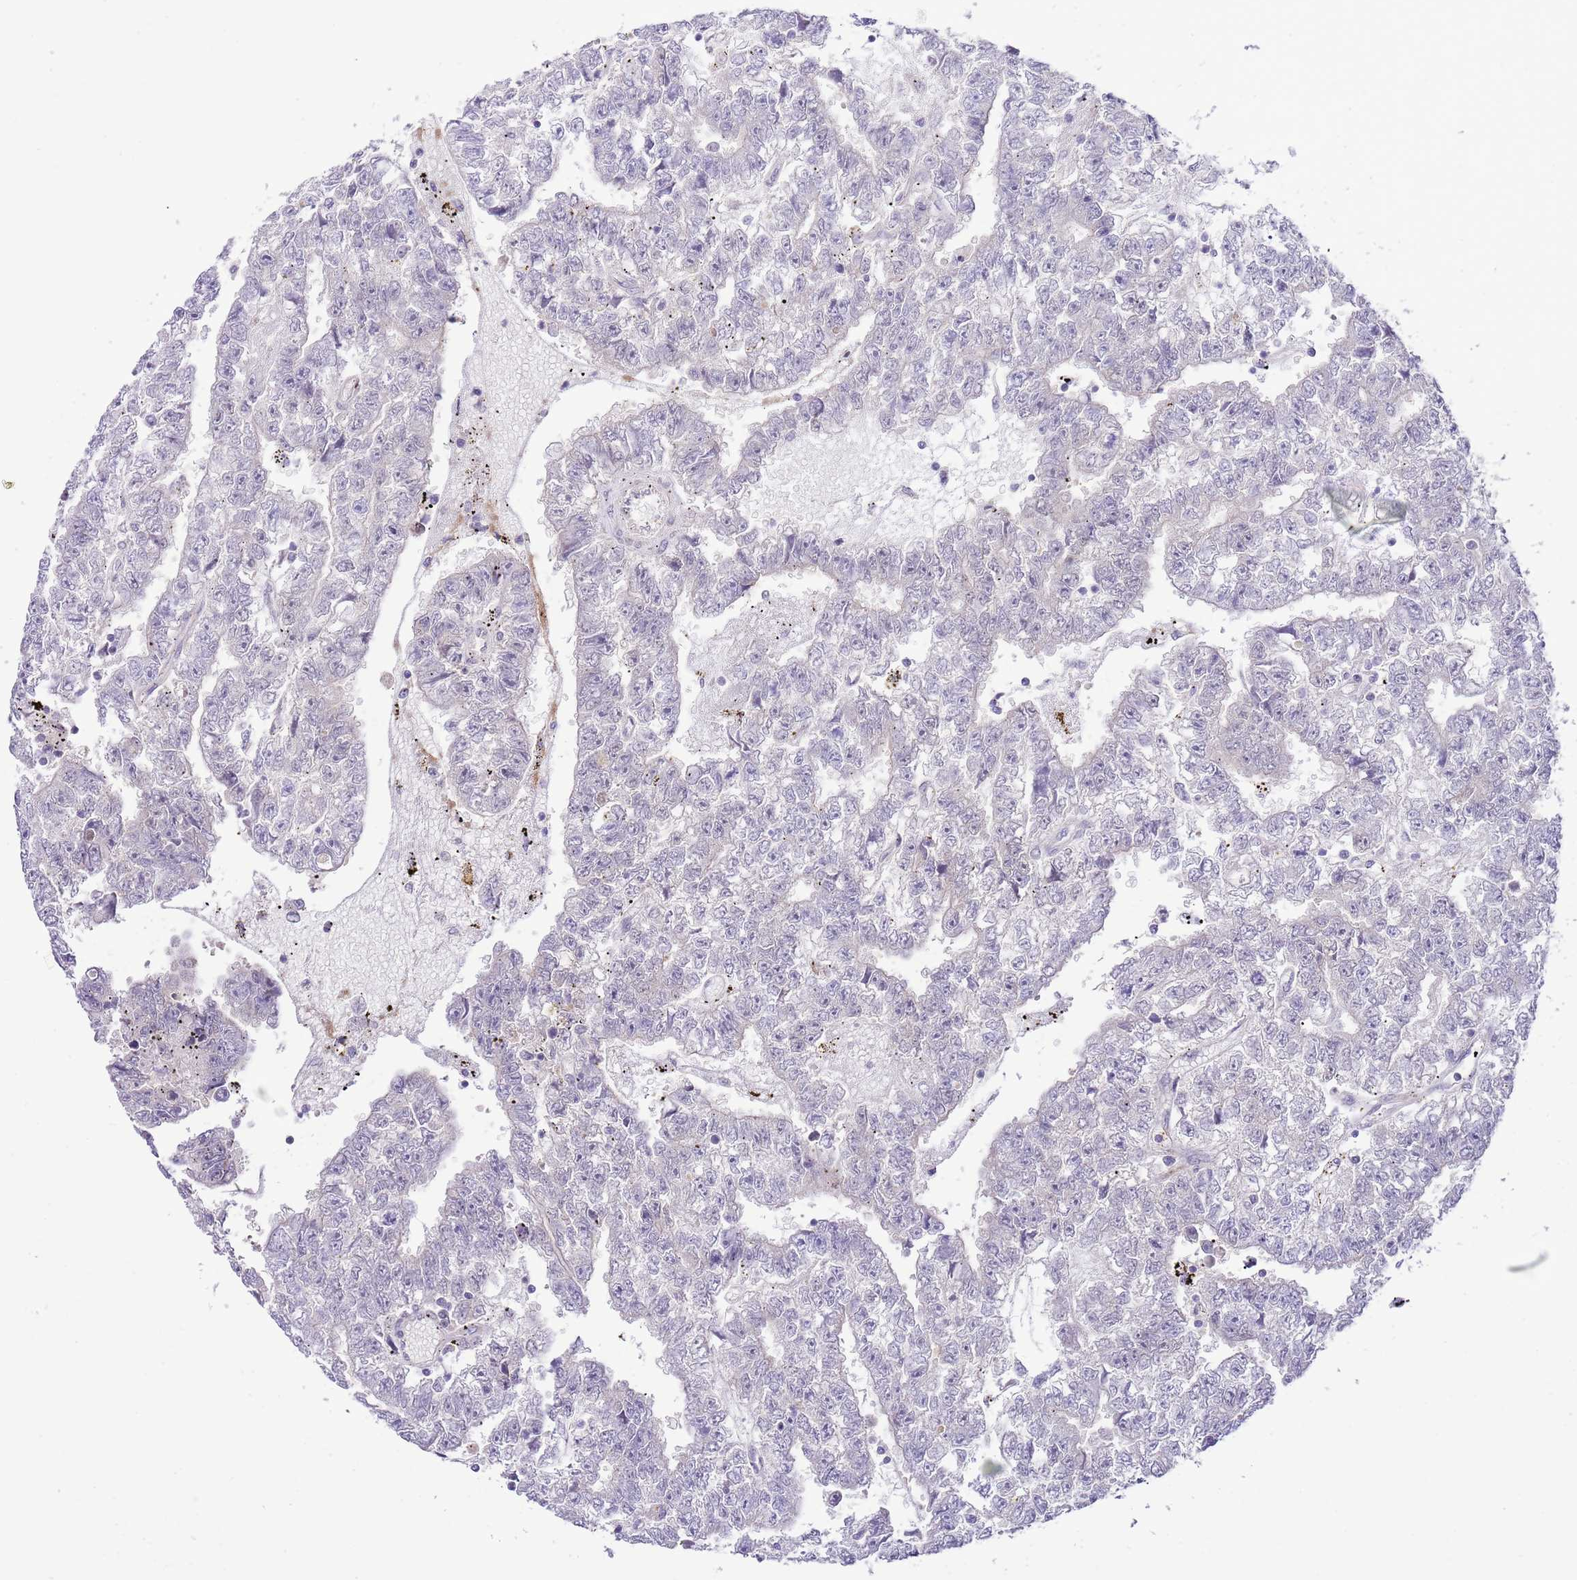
{"staining": {"intensity": "negative", "quantity": "none", "location": "none"}, "tissue": "testis cancer", "cell_type": "Tumor cells", "image_type": "cancer", "snomed": [{"axis": "morphology", "description": "Carcinoma, Embryonal, NOS"}, {"axis": "topography", "description": "Testis"}], "caption": "A high-resolution image shows immunohistochemistry staining of testis cancer (embryonal carcinoma), which displays no significant staining in tumor cells. Brightfield microscopy of immunohistochemistry stained with DAB (3,3'-diaminobenzidine) (brown) and hematoxylin (blue), captured at high magnification.", "gene": "GALK2", "patient": {"sex": "male", "age": 25}}